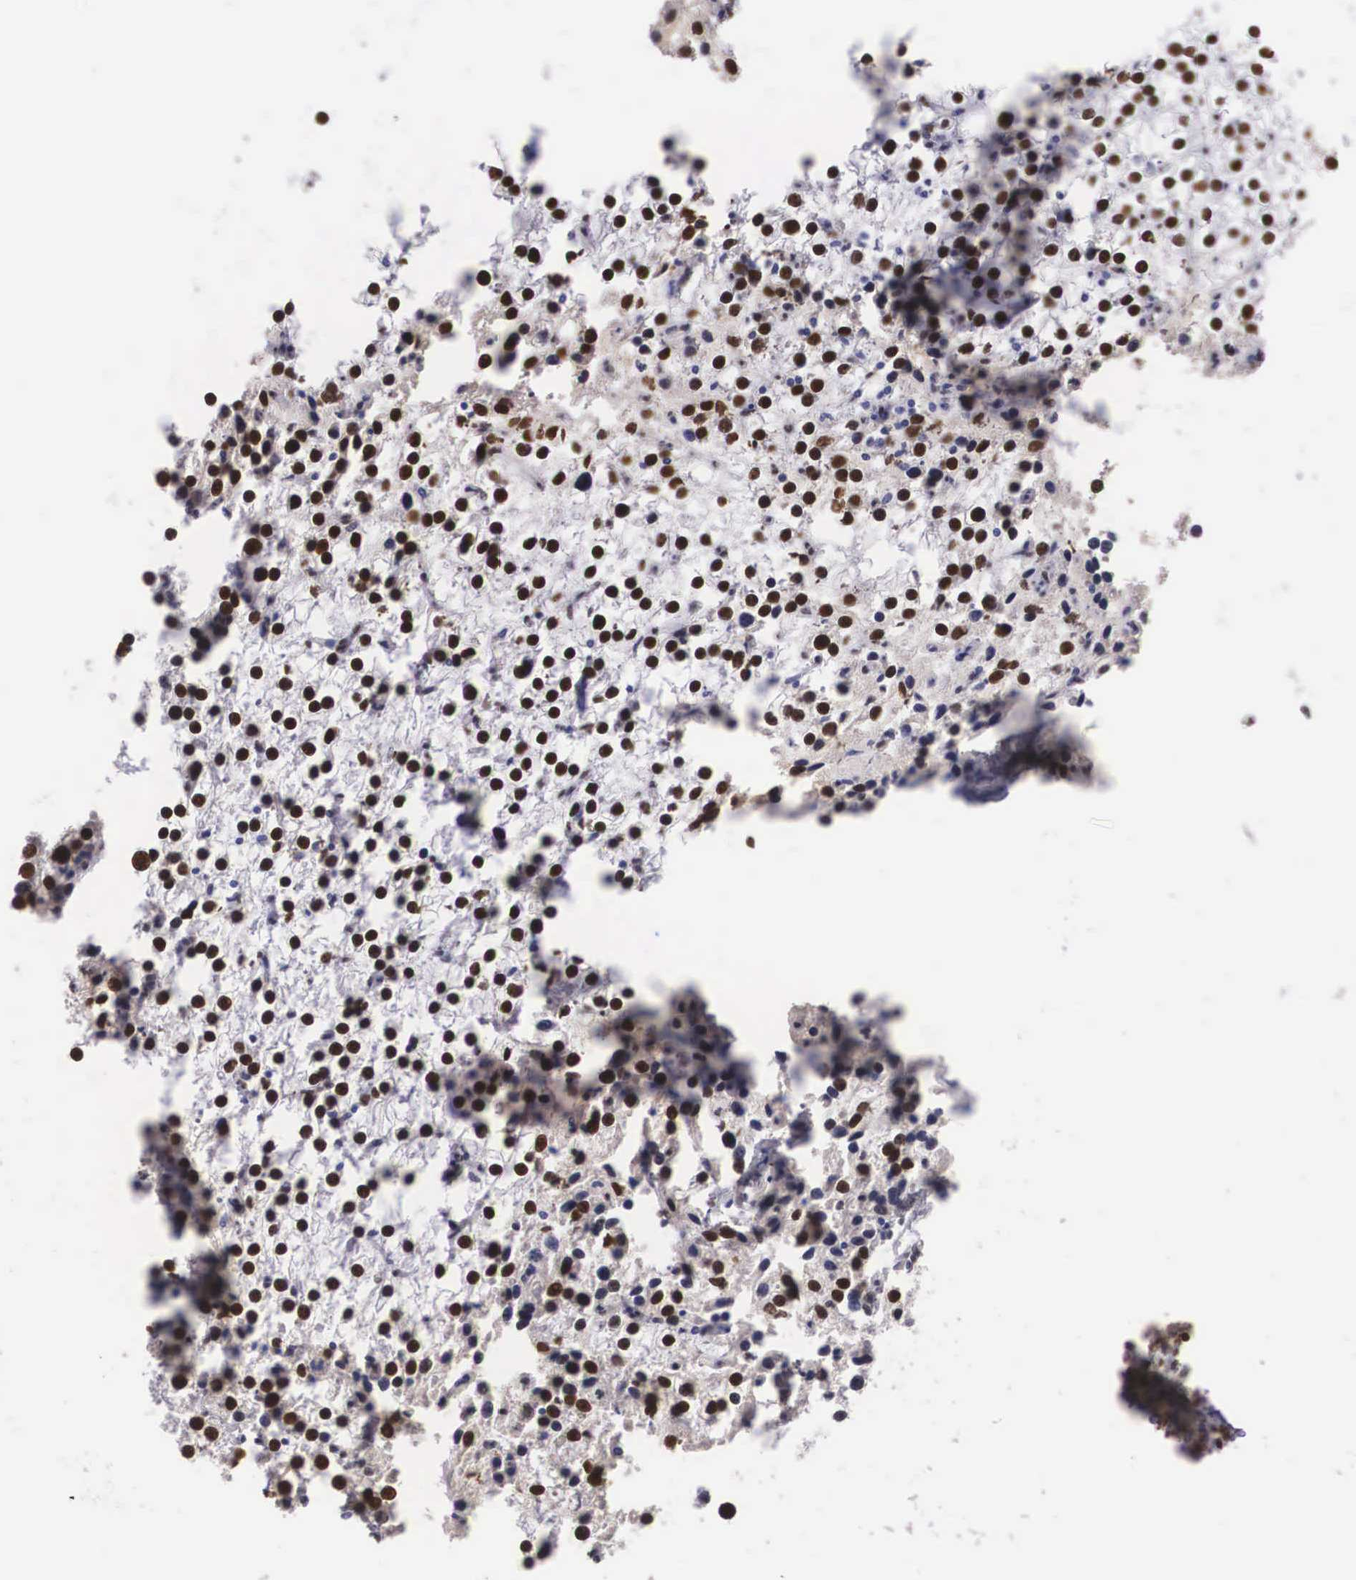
{"staining": {"intensity": "strong", "quantity": ">75%", "location": "nuclear"}, "tissue": "parathyroid gland", "cell_type": "Glandular cells", "image_type": "normal", "snomed": [{"axis": "morphology", "description": "Normal tissue, NOS"}, {"axis": "topography", "description": "Parathyroid gland"}], "caption": "Glandular cells display strong nuclear staining in about >75% of cells in normal parathyroid gland. Using DAB (brown) and hematoxylin (blue) stains, captured at high magnification using brightfield microscopy.", "gene": "HMGN5", "patient": {"sex": "female", "age": 54}}